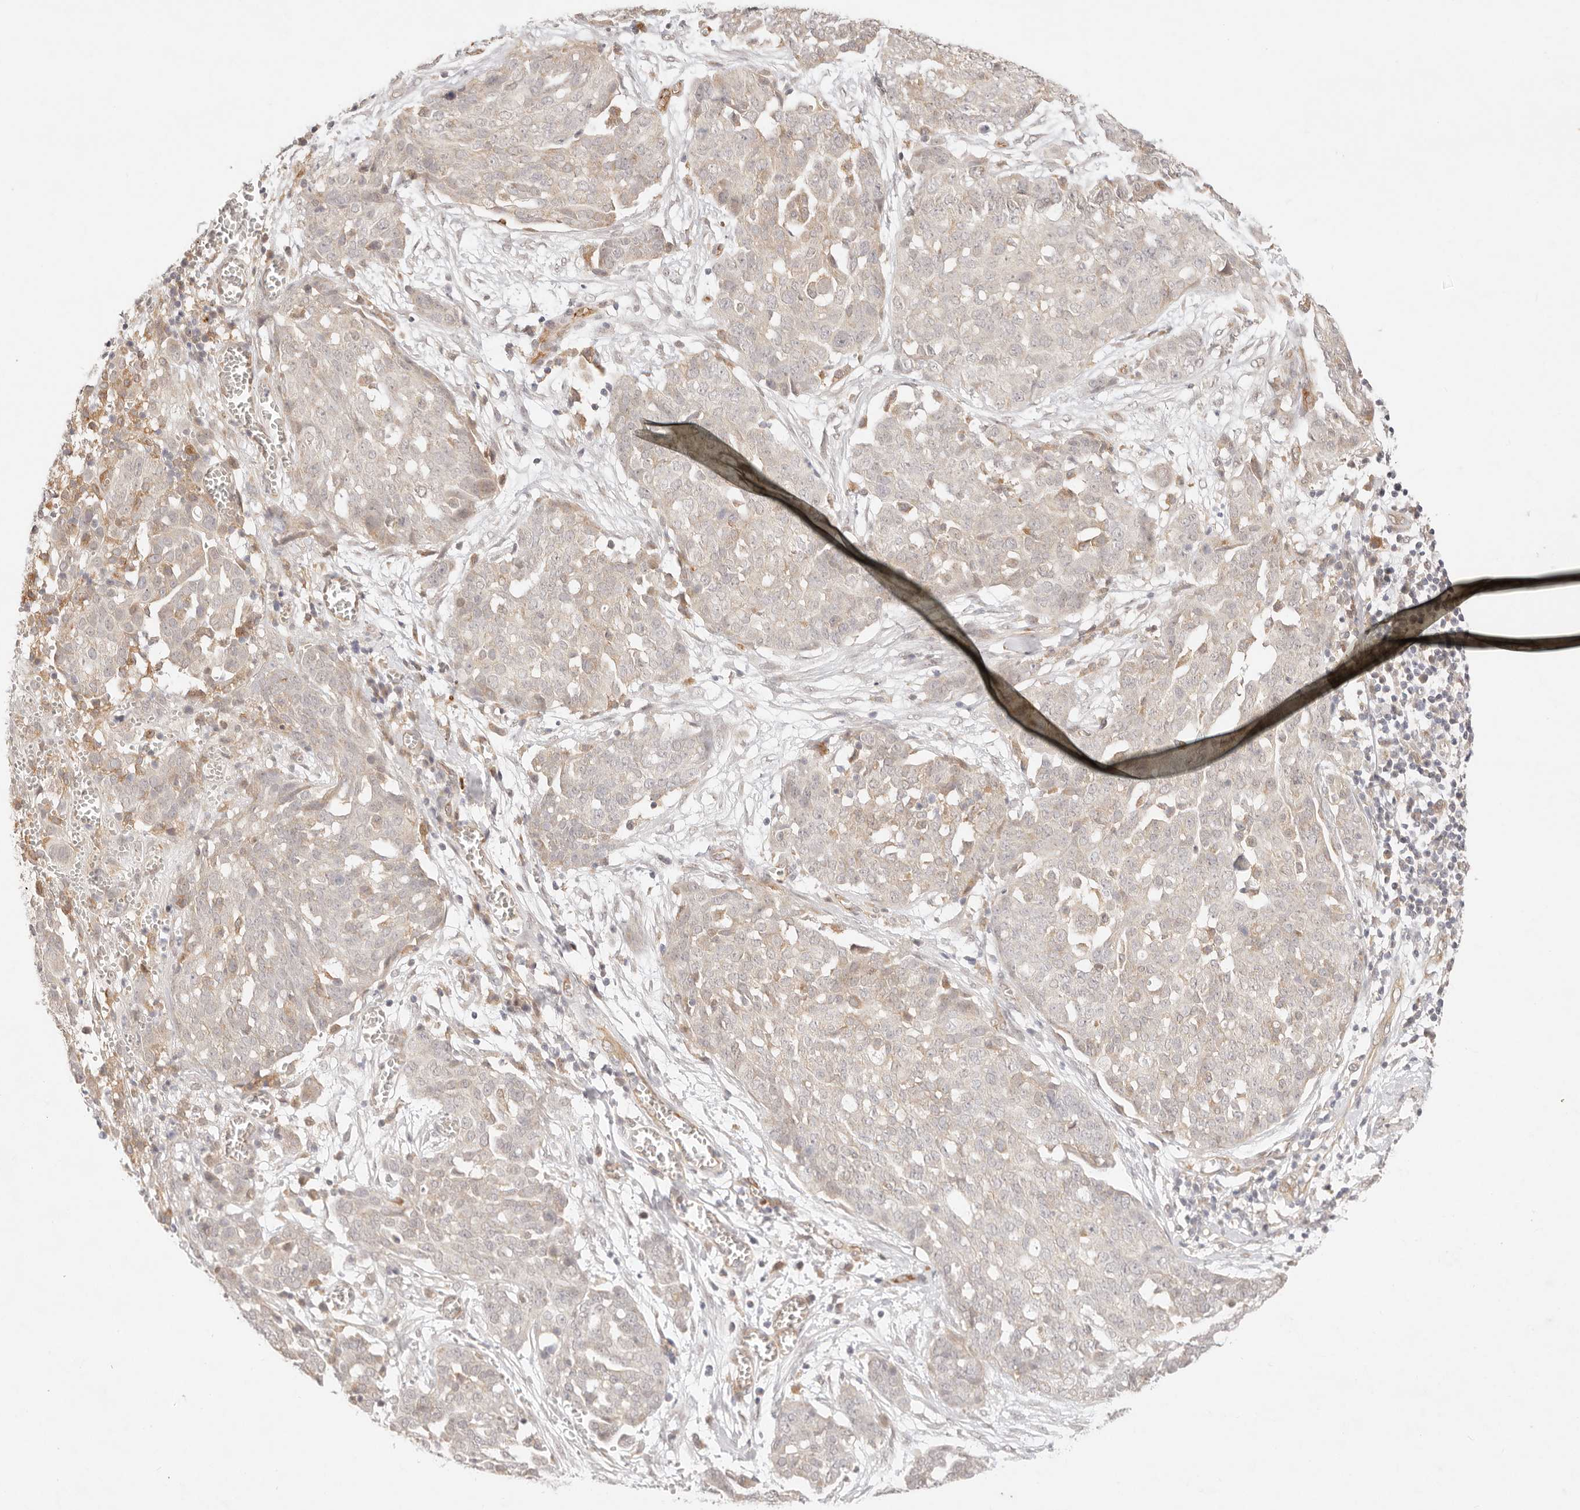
{"staining": {"intensity": "weak", "quantity": "<25%", "location": "cytoplasmic/membranous"}, "tissue": "ovarian cancer", "cell_type": "Tumor cells", "image_type": "cancer", "snomed": [{"axis": "morphology", "description": "Cystadenocarcinoma, serous, NOS"}, {"axis": "topography", "description": "Soft tissue"}, {"axis": "topography", "description": "Ovary"}], "caption": "Ovarian serous cystadenocarcinoma stained for a protein using IHC reveals no expression tumor cells.", "gene": "GPR156", "patient": {"sex": "female", "age": 57}}